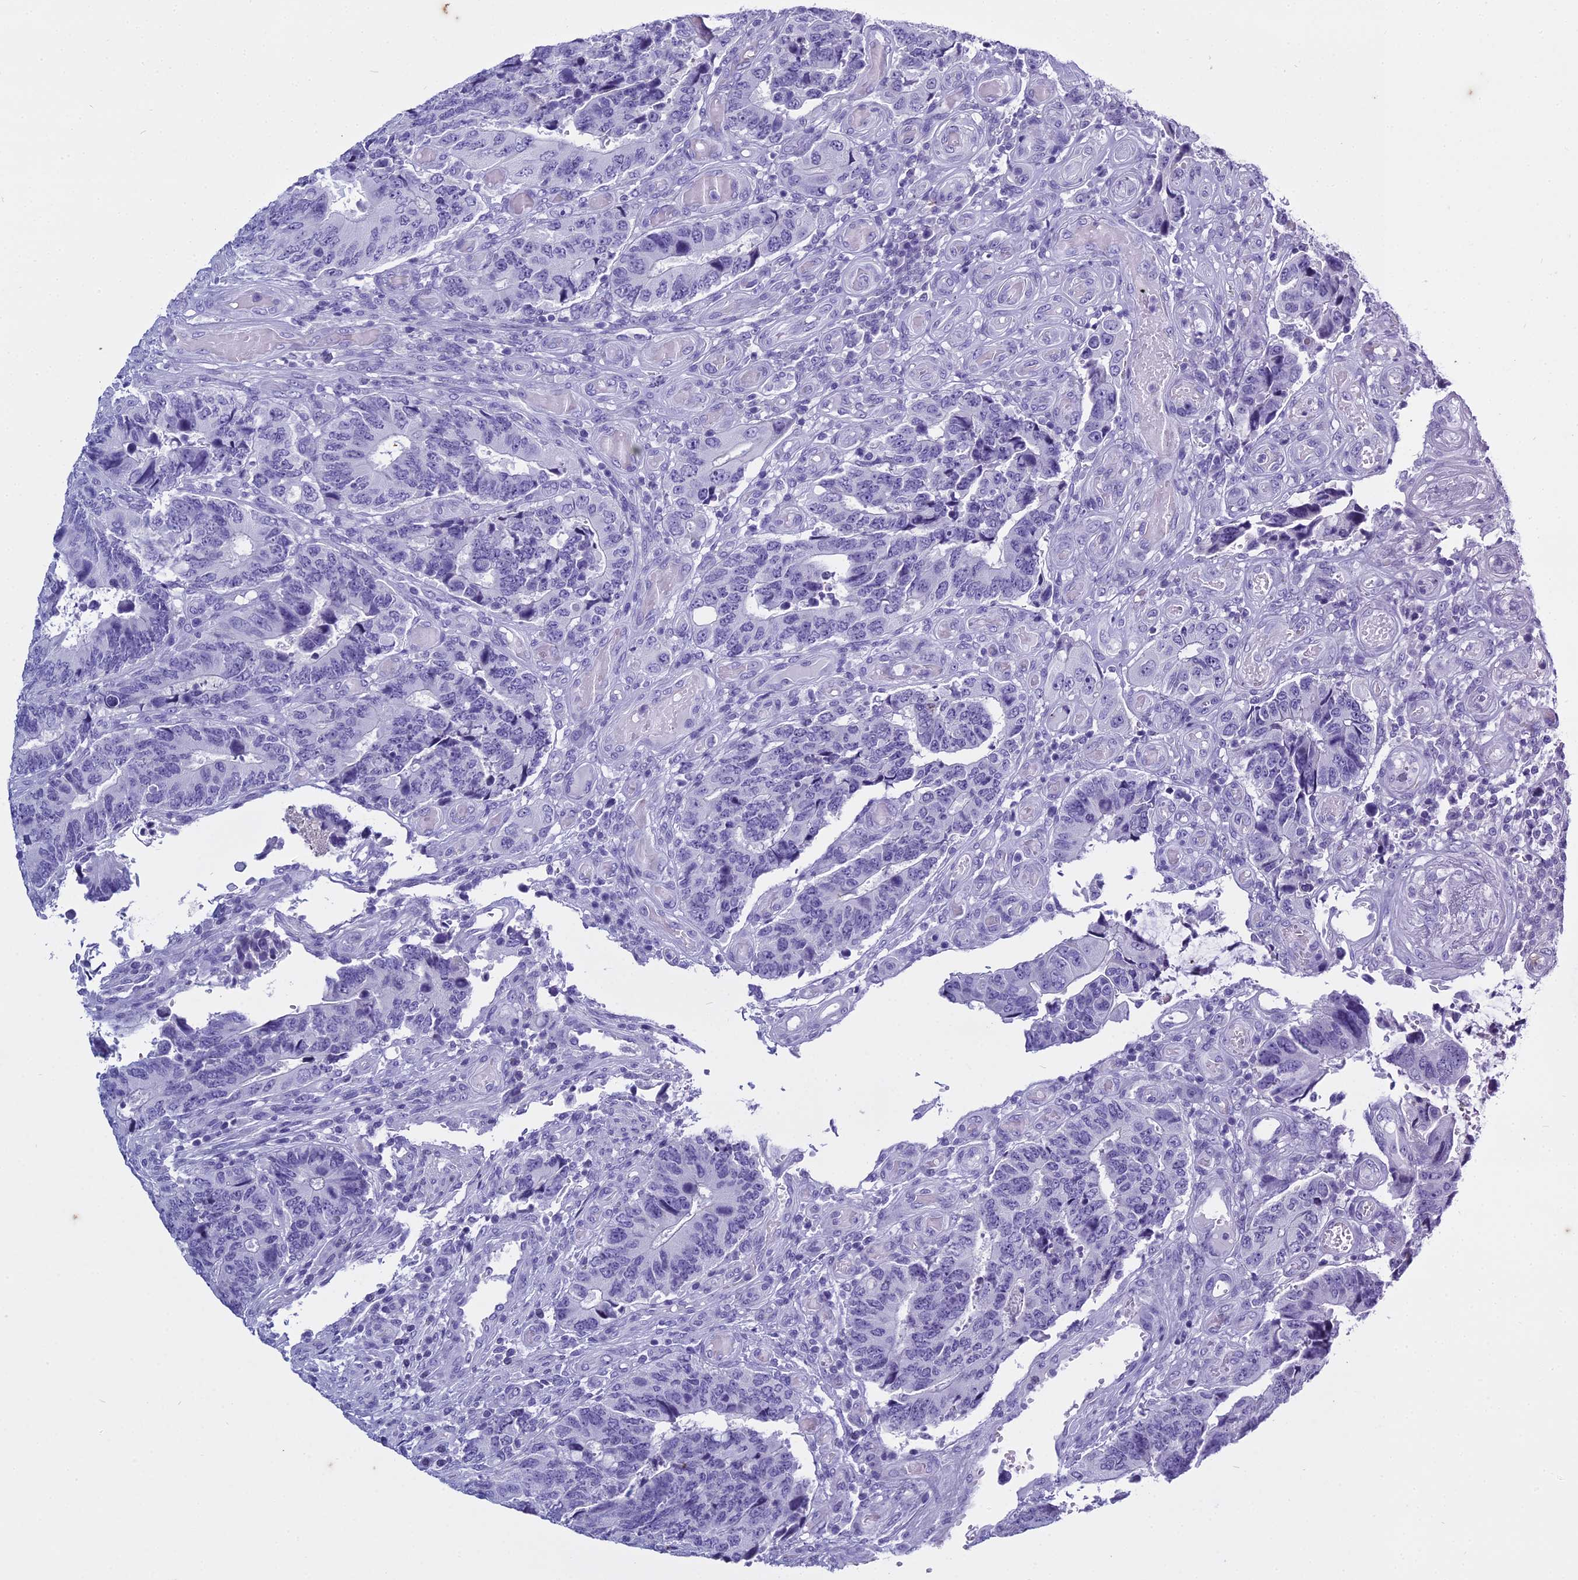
{"staining": {"intensity": "negative", "quantity": "none", "location": "none"}, "tissue": "colorectal cancer", "cell_type": "Tumor cells", "image_type": "cancer", "snomed": [{"axis": "morphology", "description": "Adenocarcinoma, NOS"}, {"axis": "topography", "description": "Colon"}], "caption": "Immunohistochemical staining of colorectal cancer displays no significant expression in tumor cells.", "gene": "HMGB4", "patient": {"sex": "male", "age": 87}}